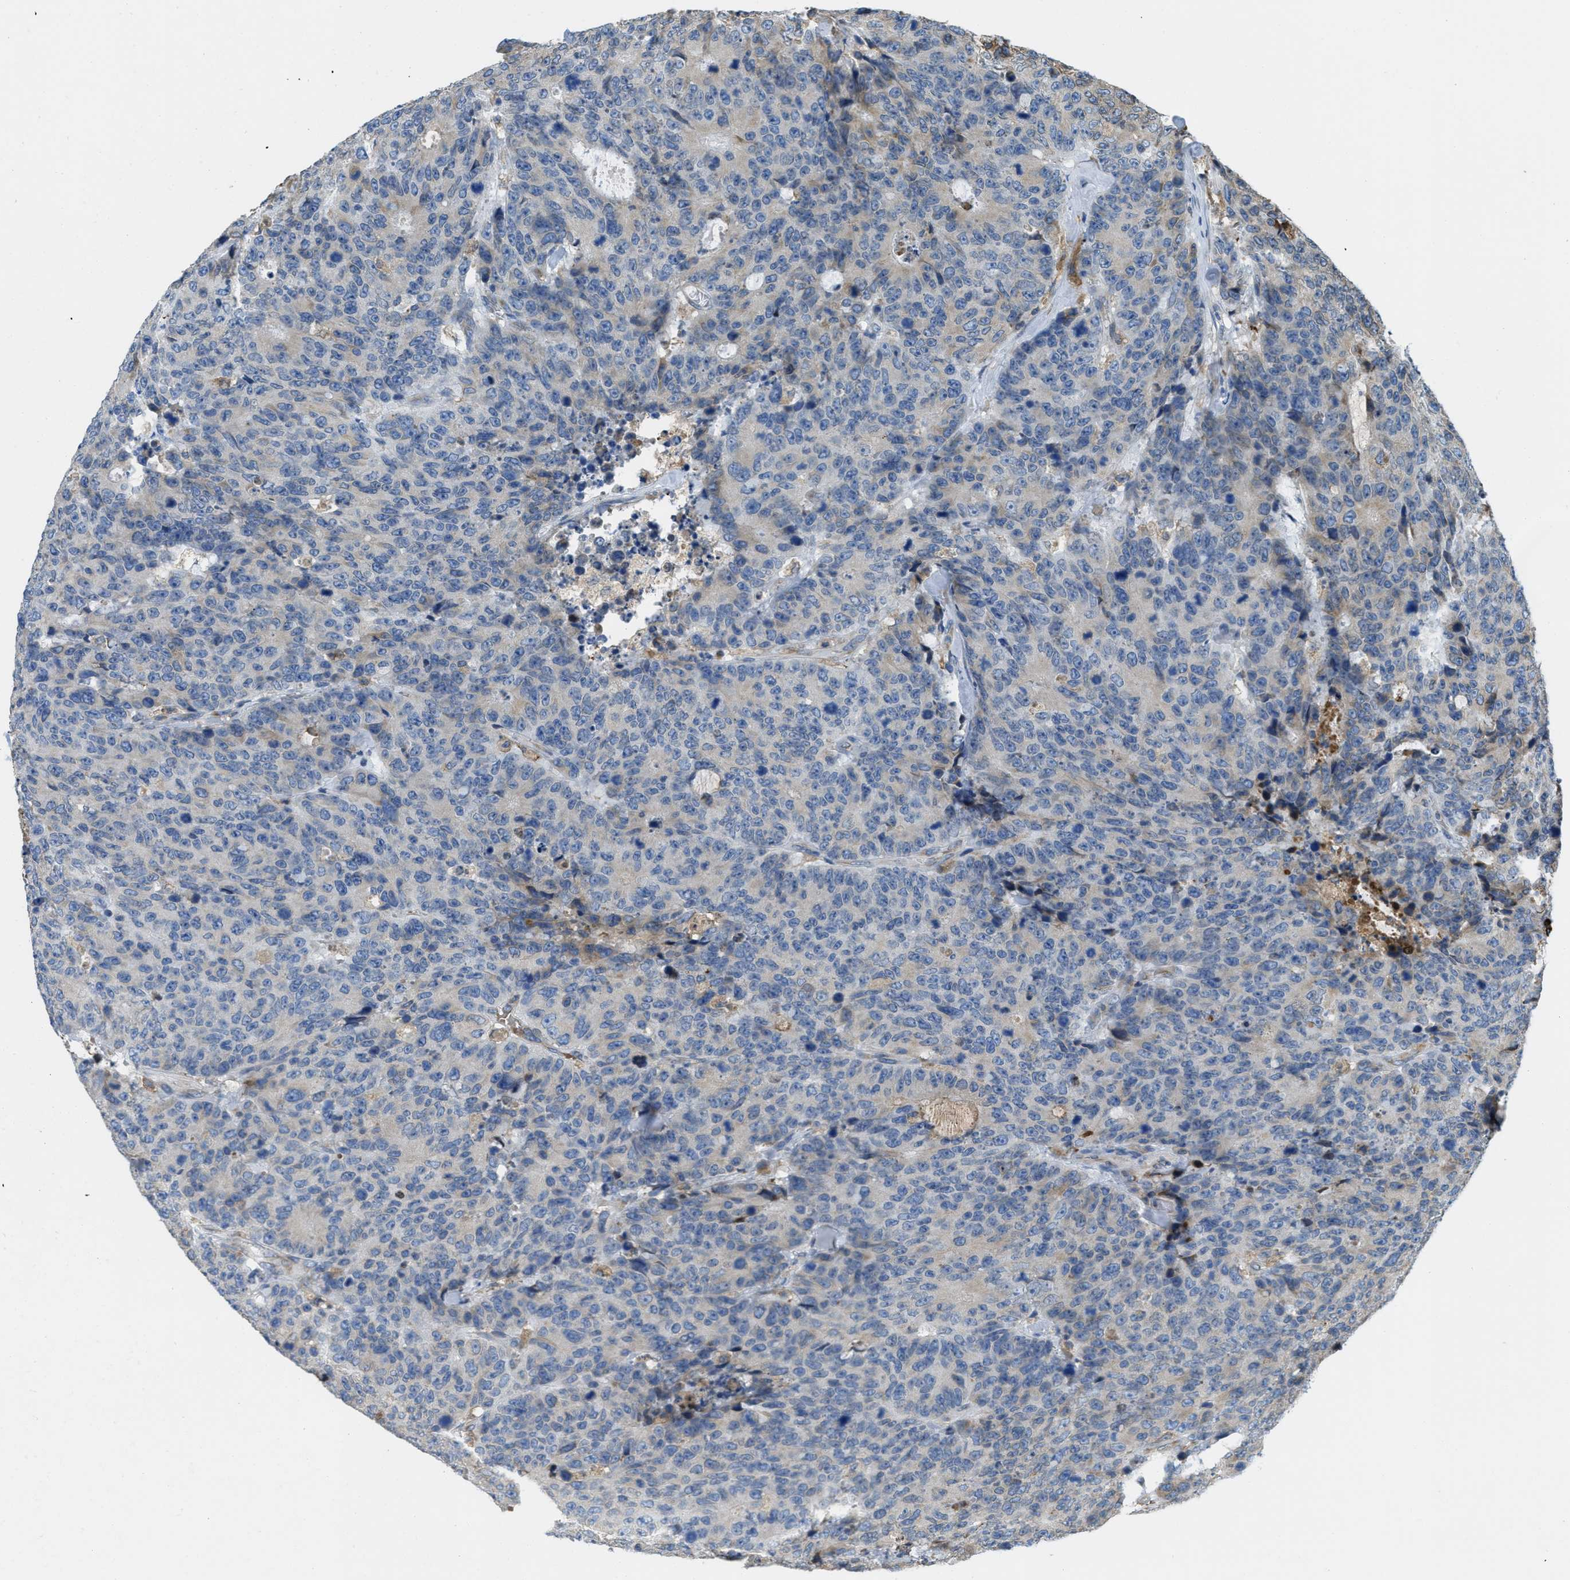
{"staining": {"intensity": "negative", "quantity": "none", "location": "none"}, "tissue": "colorectal cancer", "cell_type": "Tumor cells", "image_type": "cancer", "snomed": [{"axis": "morphology", "description": "Adenocarcinoma, NOS"}, {"axis": "topography", "description": "Colon"}], "caption": "This is an immunohistochemistry (IHC) photomicrograph of human colorectal cancer (adenocarcinoma). There is no positivity in tumor cells.", "gene": "MPDU1", "patient": {"sex": "female", "age": 86}}